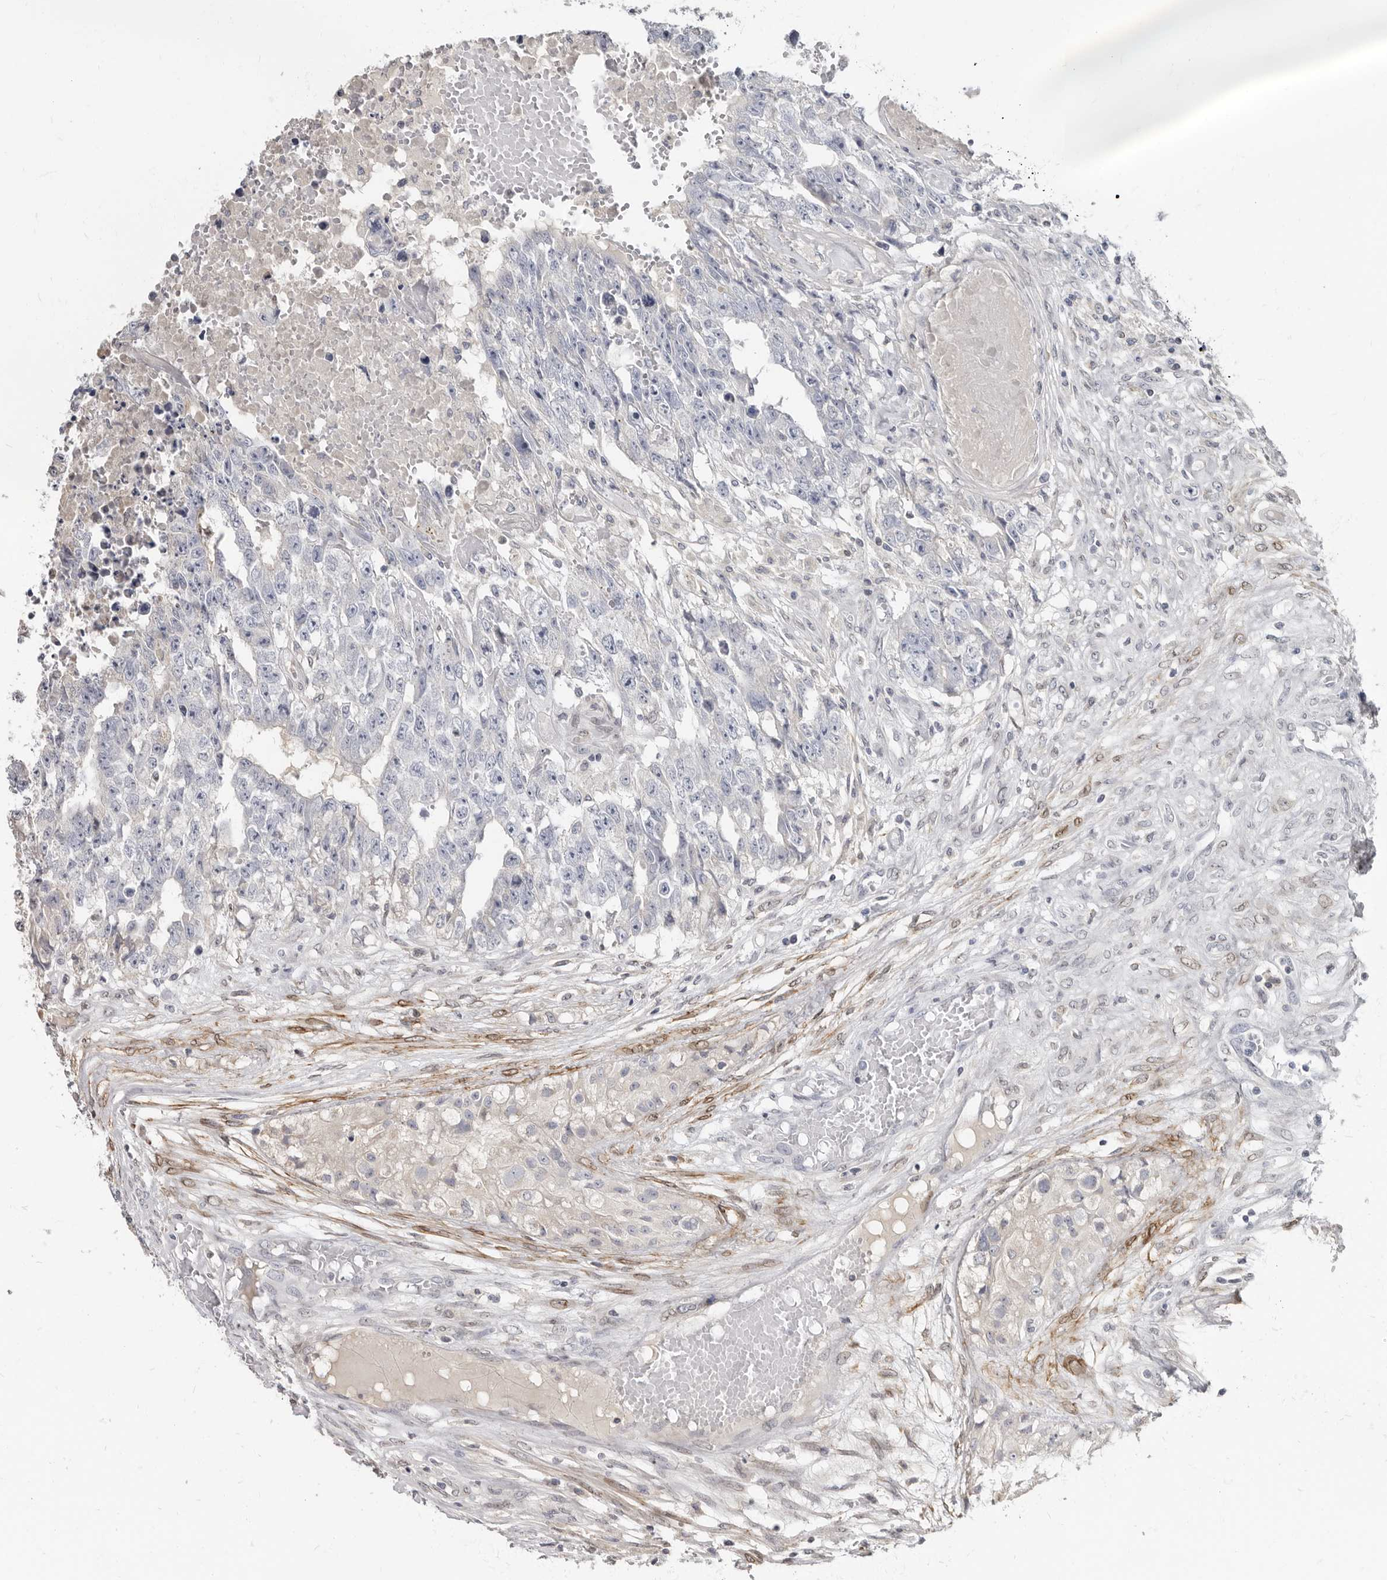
{"staining": {"intensity": "negative", "quantity": "none", "location": "none"}, "tissue": "testis cancer", "cell_type": "Tumor cells", "image_type": "cancer", "snomed": [{"axis": "morphology", "description": "Carcinoma, Embryonal, NOS"}, {"axis": "topography", "description": "Testis"}], "caption": "Tumor cells are negative for protein expression in human testis embryonal carcinoma.", "gene": "MRGPRF", "patient": {"sex": "male", "age": 25}}